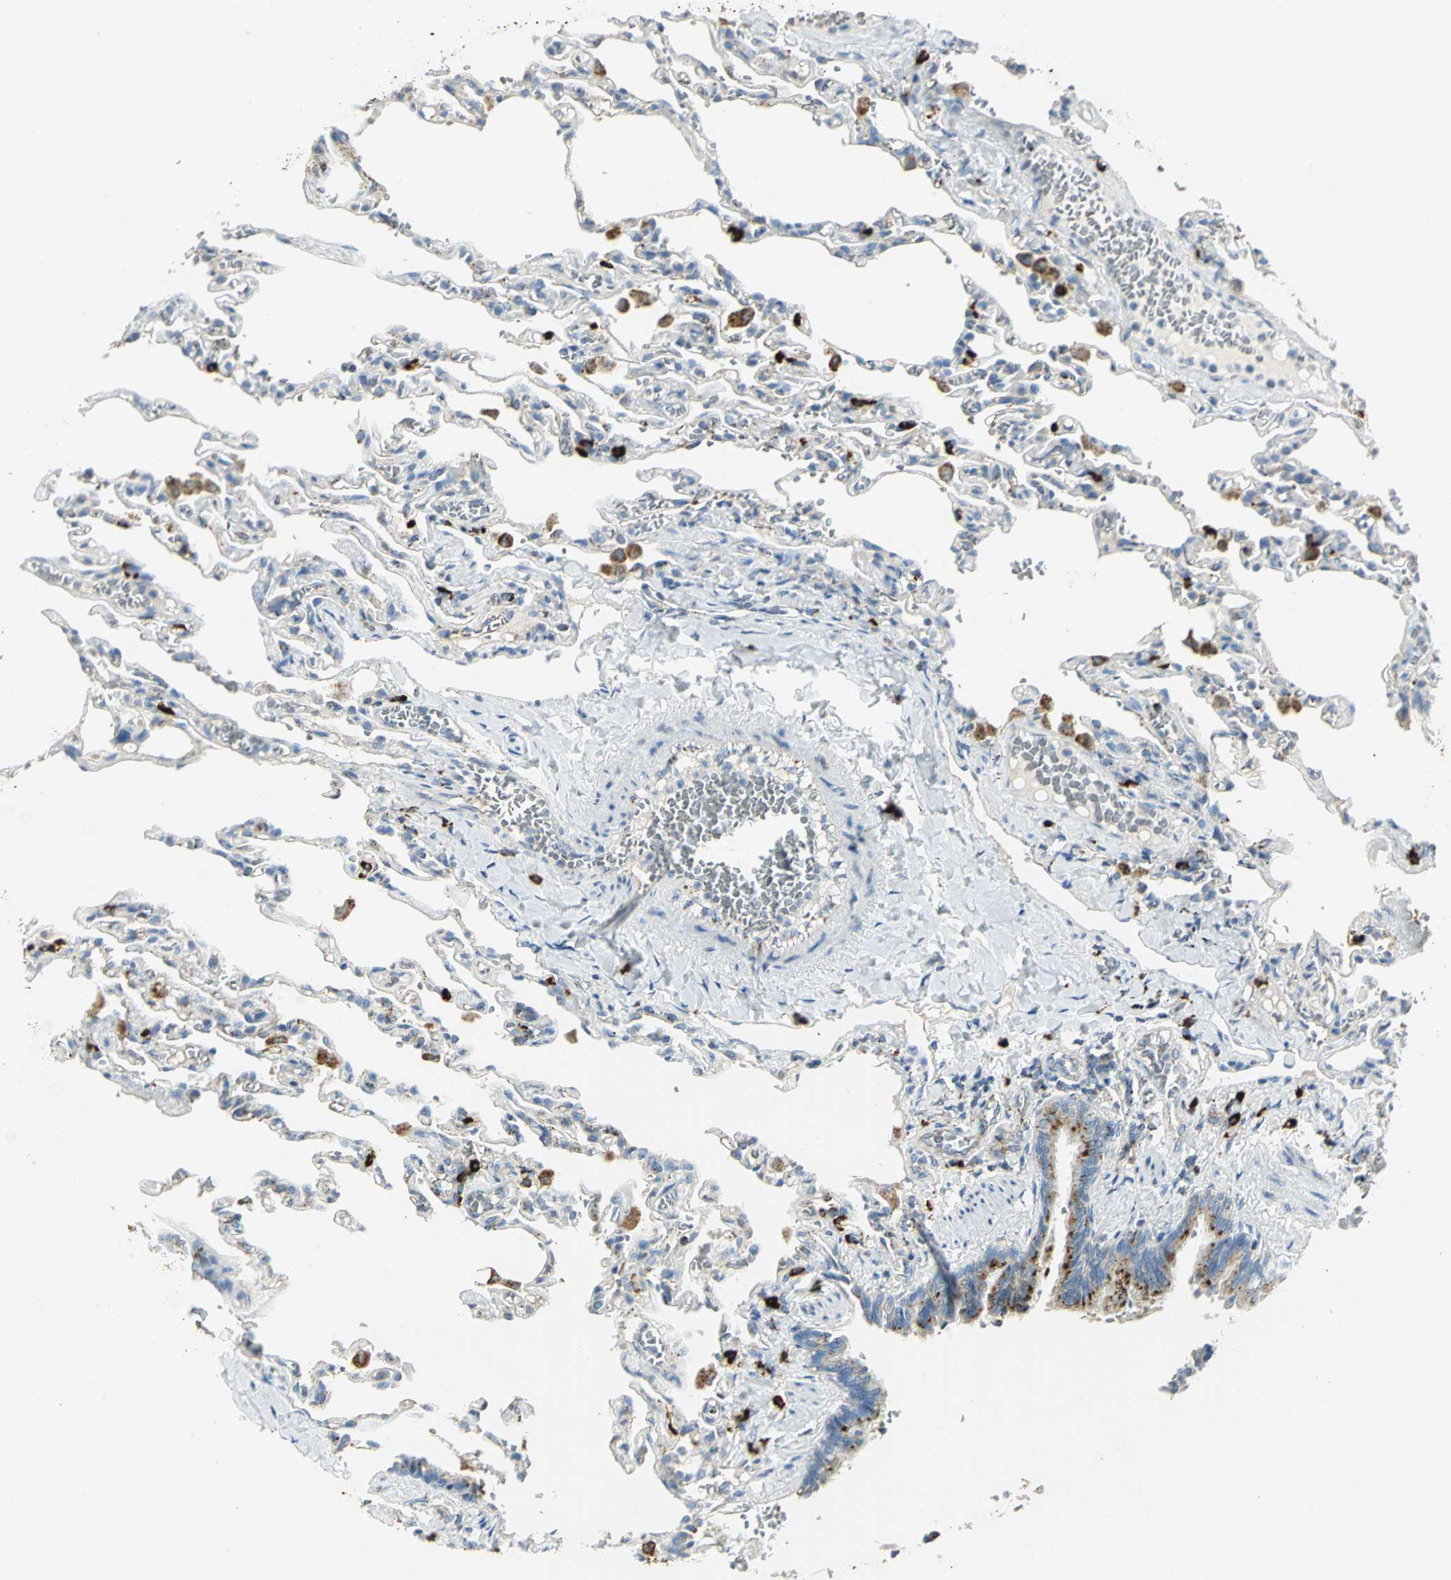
{"staining": {"intensity": "strong", "quantity": "25%-75%", "location": "cytoplasmic/membranous"}, "tissue": "lung", "cell_type": "Alveolar cells", "image_type": "normal", "snomed": [{"axis": "morphology", "description": "Normal tissue, NOS"}, {"axis": "topography", "description": "Lung"}], "caption": "IHC micrograph of benign lung: human lung stained using immunohistochemistry displays high levels of strong protein expression localized specifically in the cytoplasmic/membranous of alveolar cells, appearing as a cytoplasmic/membranous brown color.", "gene": "ARSA", "patient": {"sex": "male", "age": 21}}